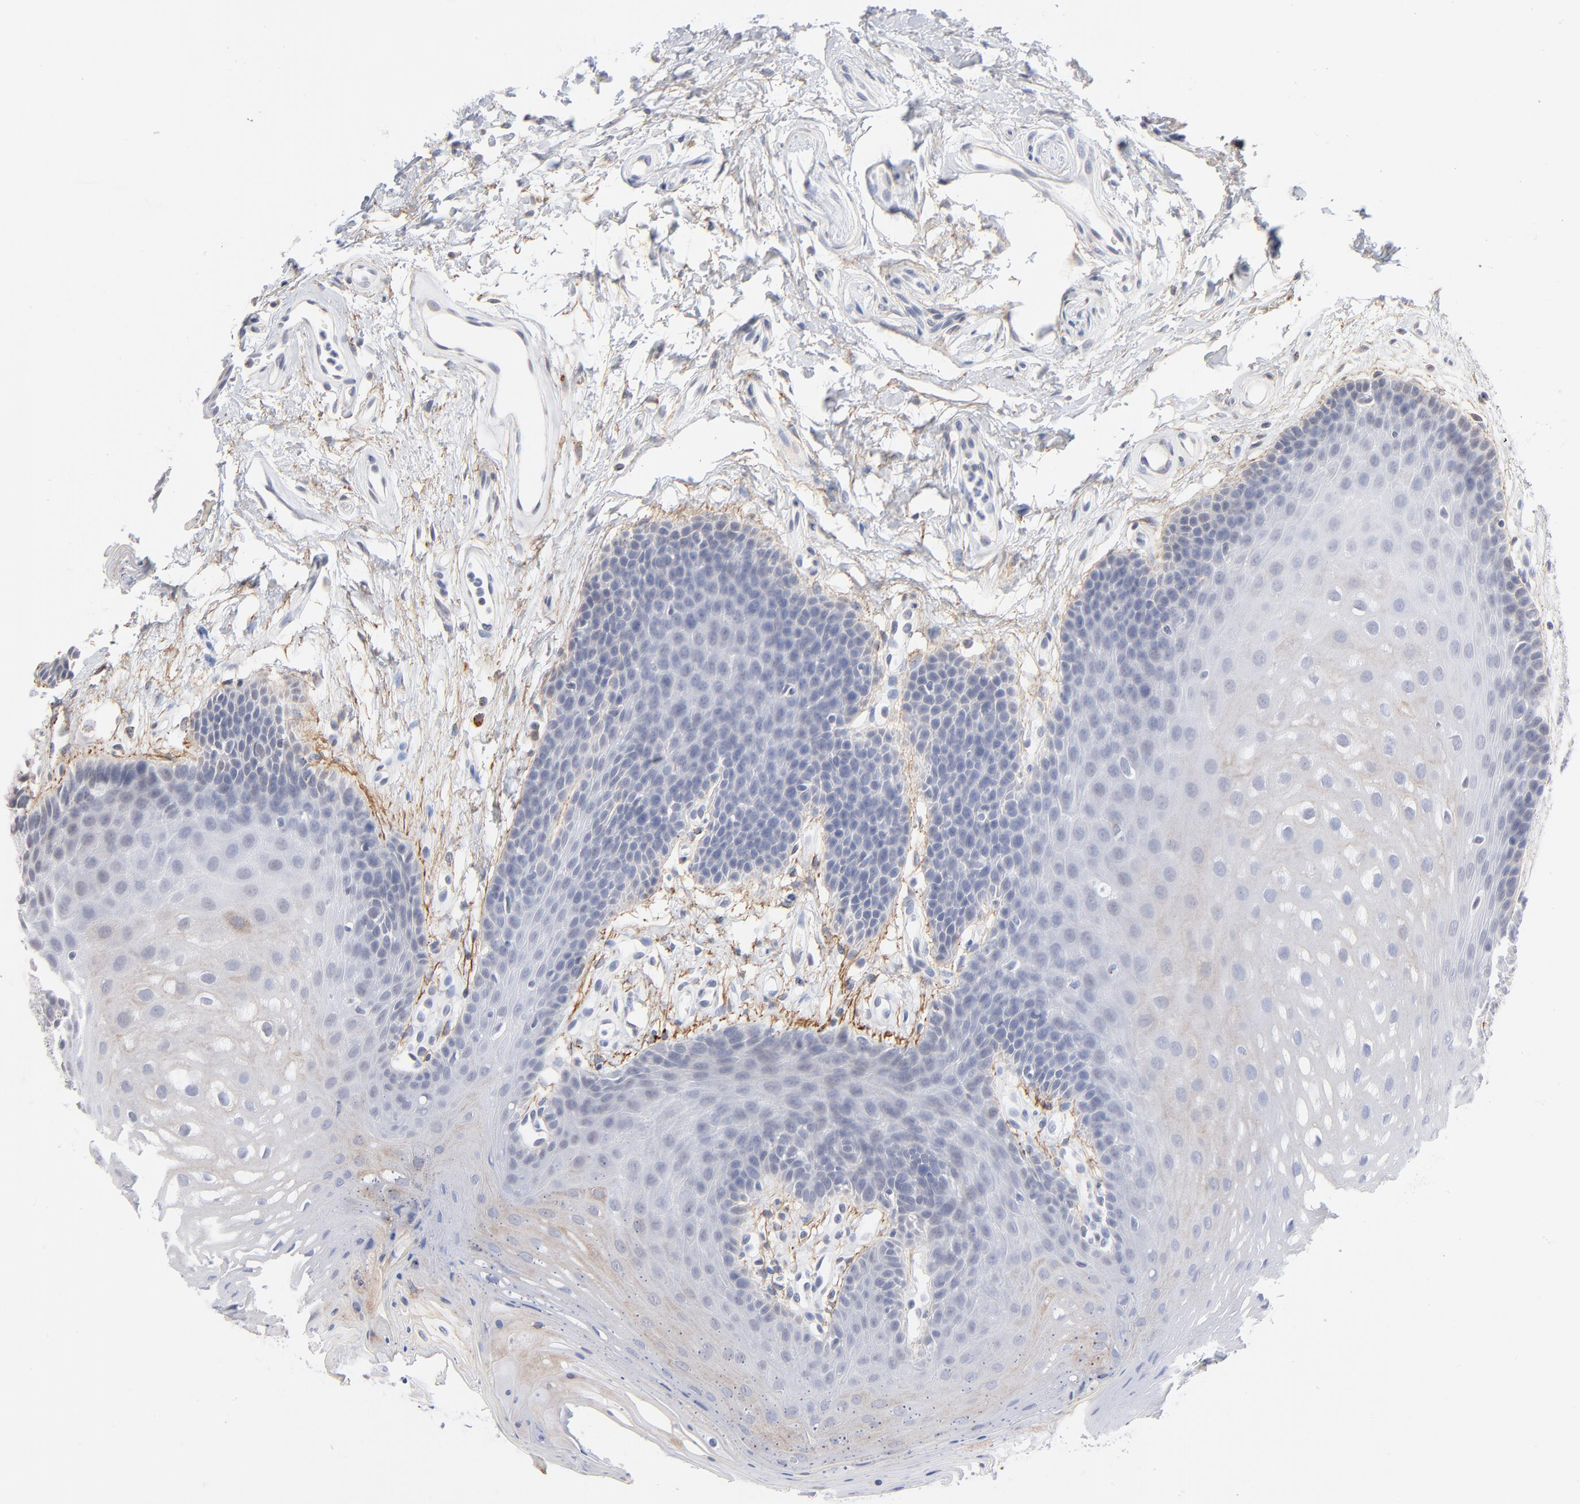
{"staining": {"intensity": "weak", "quantity": "<25%", "location": "cytoplasmic/membranous"}, "tissue": "oral mucosa", "cell_type": "Squamous epithelial cells", "image_type": "normal", "snomed": [{"axis": "morphology", "description": "Normal tissue, NOS"}, {"axis": "topography", "description": "Oral tissue"}], "caption": "Image shows no significant protein staining in squamous epithelial cells of unremarkable oral mucosa. (Stains: DAB immunohistochemistry with hematoxylin counter stain, Microscopy: brightfield microscopy at high magnification).", "gene": "LTBP2", "patient": {"sex": "male", "age": 62}}